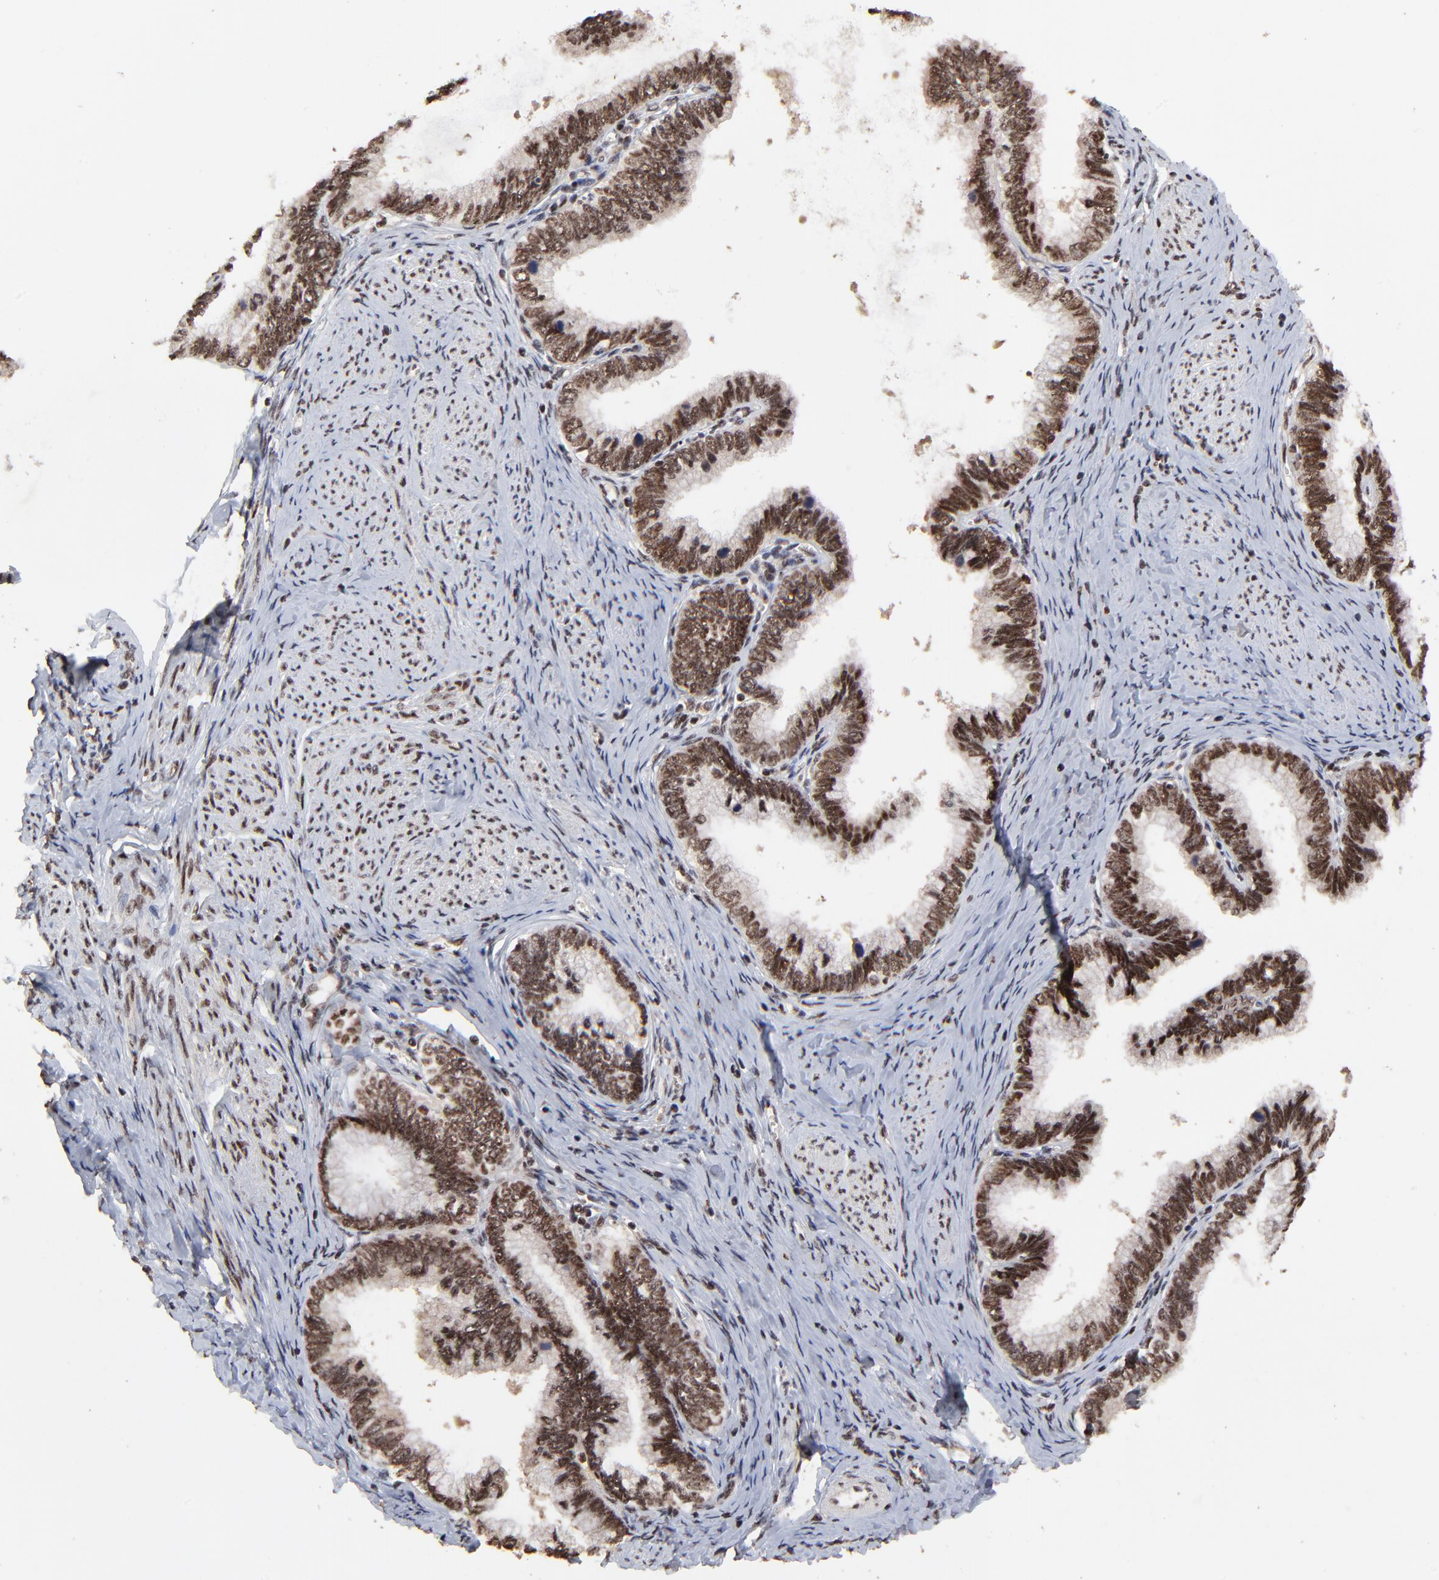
{"staining": {"intensity": "moderate", "quantity": ">75%", "location": "nuclear"}, "tissue": "cervical cancer", "cell_type": "Tumor cells", "image_type": "cancer", "snomed": [{"axis": "morphology", "description": "Adenocarcinoma, NOS"}, {"axis": "topography", "description": "Cervix"}], "caption": "Immunohistochemical staining of adenocarcinoma (cervical) demonstrates medium levels of moderate nuclear protein staining in approximately >75% of tumor cells.", "gene": "RBM22", "patient": {"sex": "female", "age": 49}}